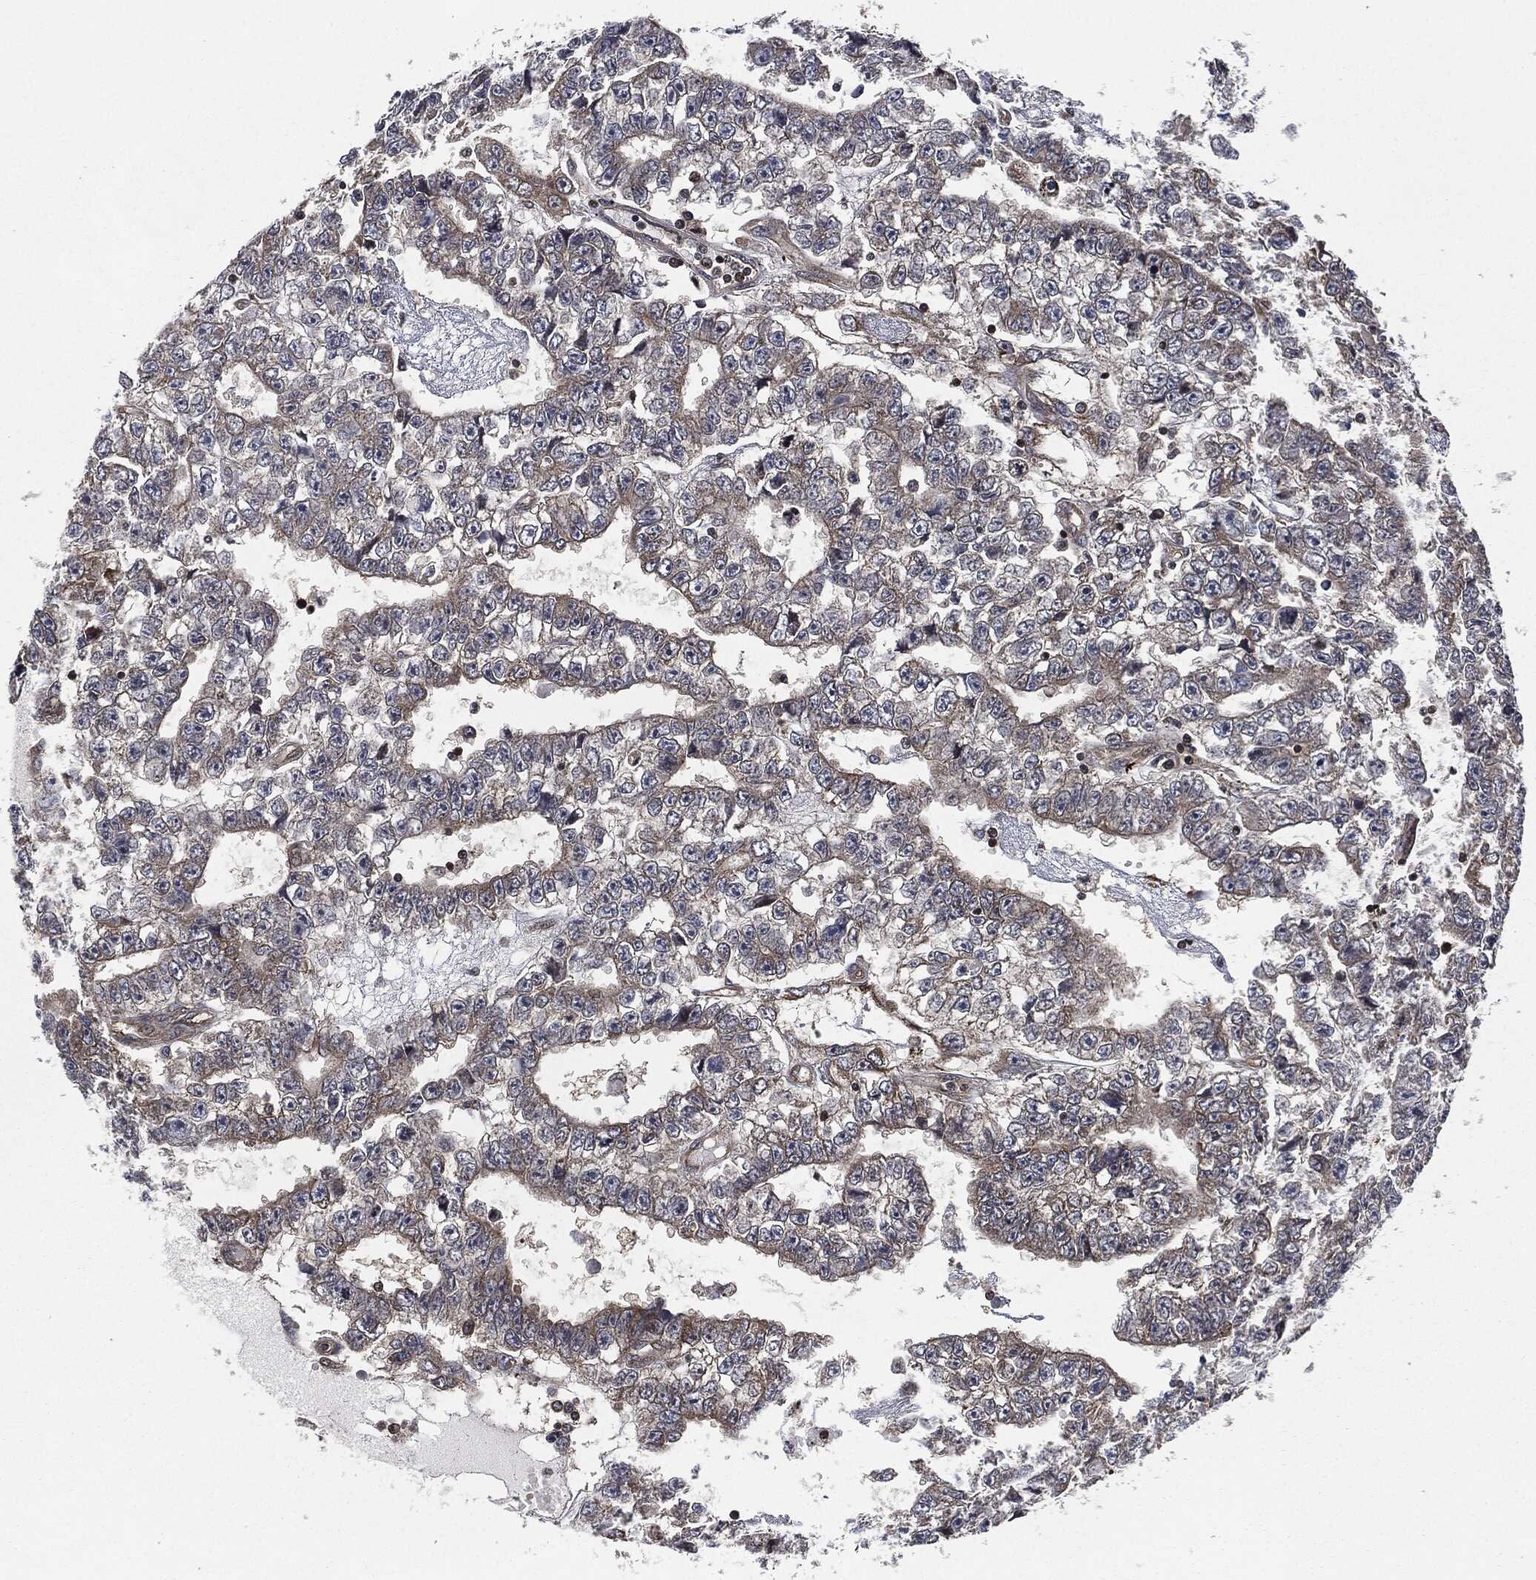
{"staining": {"intensity": "moderate", "quantity": "<25%", "location": "cytoplasmic/membranous"}, "tissue": "testis cancer", "cell_type": "Tumor cells", "image_type": "cancer", "snomed": [{"axis": "morphology", "description": "Carcinoma, Embryonal, NOS"}, {"axis": "topography", "description": "Testis"}], "caption": "Immunohistochemistry of testis cancer shows low levels of moderate cytoplasmic/membranous staining in about <25% of tumor cells.", "gene": "HRAS", "patient": {"sex": "male", "age": 25}}